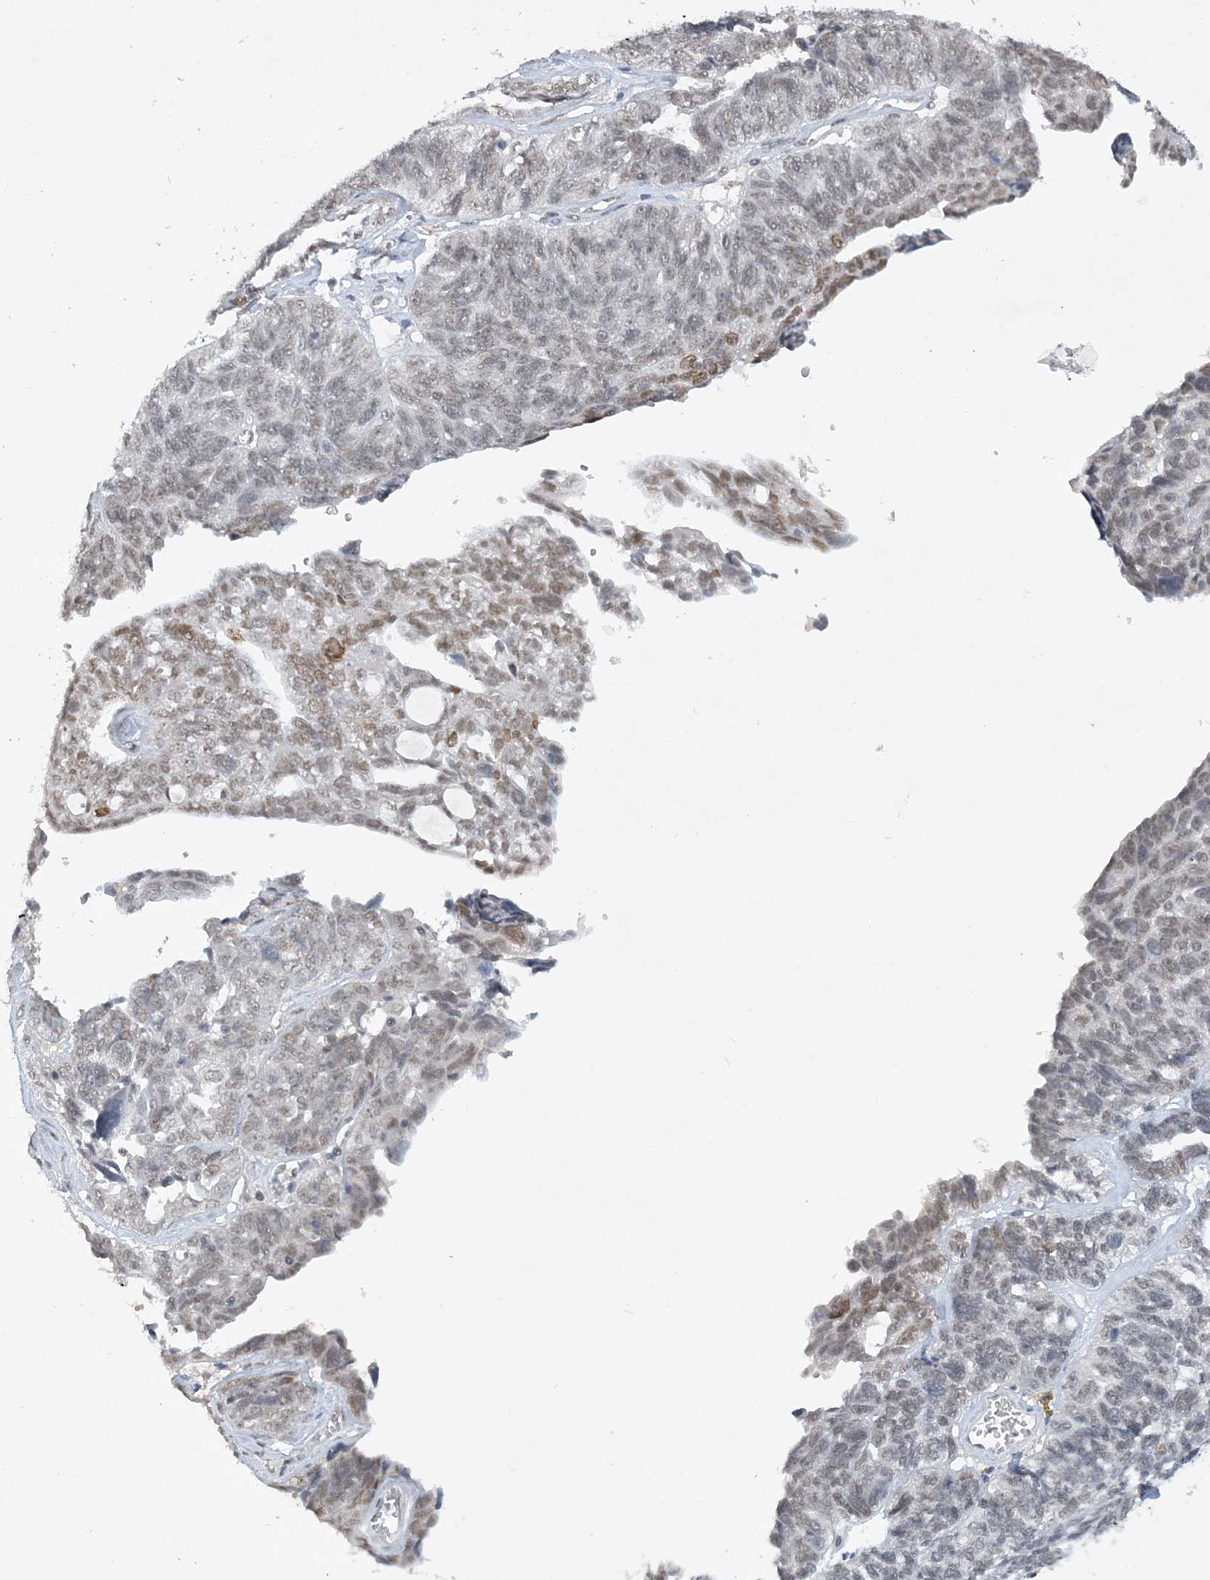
{"staining": {"intensity": "moderate", "quantity": "<25%", "location": "nuclear"}, "tissue": "ovarian cancer", "cell_type": "Tumor cells", "image_type": "cancer", "snomed": [{"axis": "morphology", "description": "Cystadenocarcinoma, serous, NOS"}, {"axis": "topography", "description": "Ovary"}], "caption": "Tumor cells show low levels of moderate nuclear expression in approximately <25% of cells in ovarian cancer (serous cystadenocarcinoma).", "gene": "KMT2D", "patient": {"sex": "female", "age": 79}}